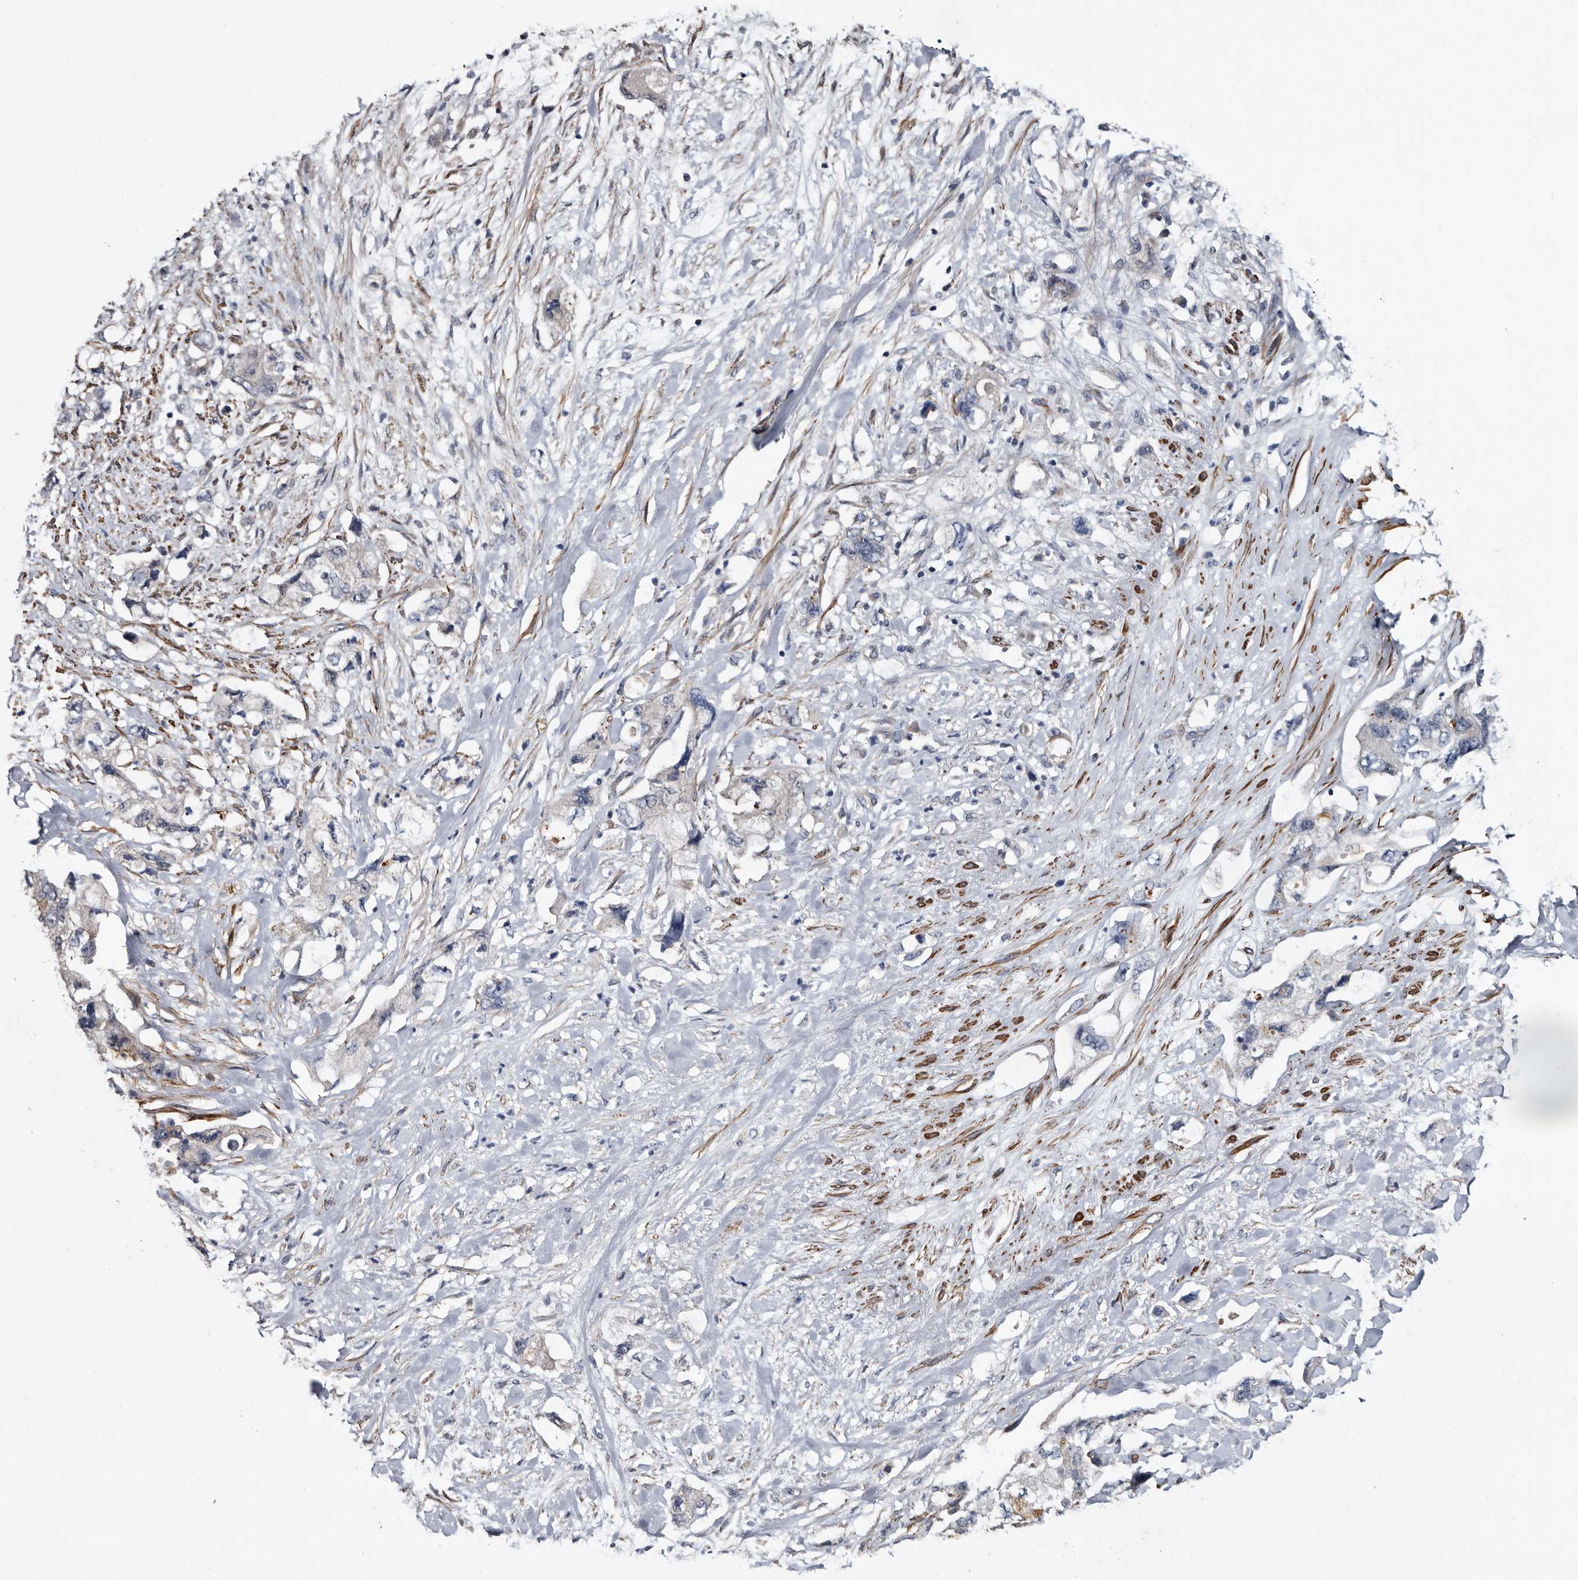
{"staining": {"intensity": "negative", "quantity": "none", "location": "none"}, "tissue": "pancreatic cancer", "cell_type": "Tumor cells", "image_type": "cancer", "snomed": [{"axis": "morphology", "description": "Adenocarcinoma, NOS"}, {"axis": "topography", "description": "Pancreas"}], "caption": "The micrograph exhibits no staining of tumor cells in pancreatic cancer.", "gene": "IARS1", "patient": {"sex": "female", "age": 73}}